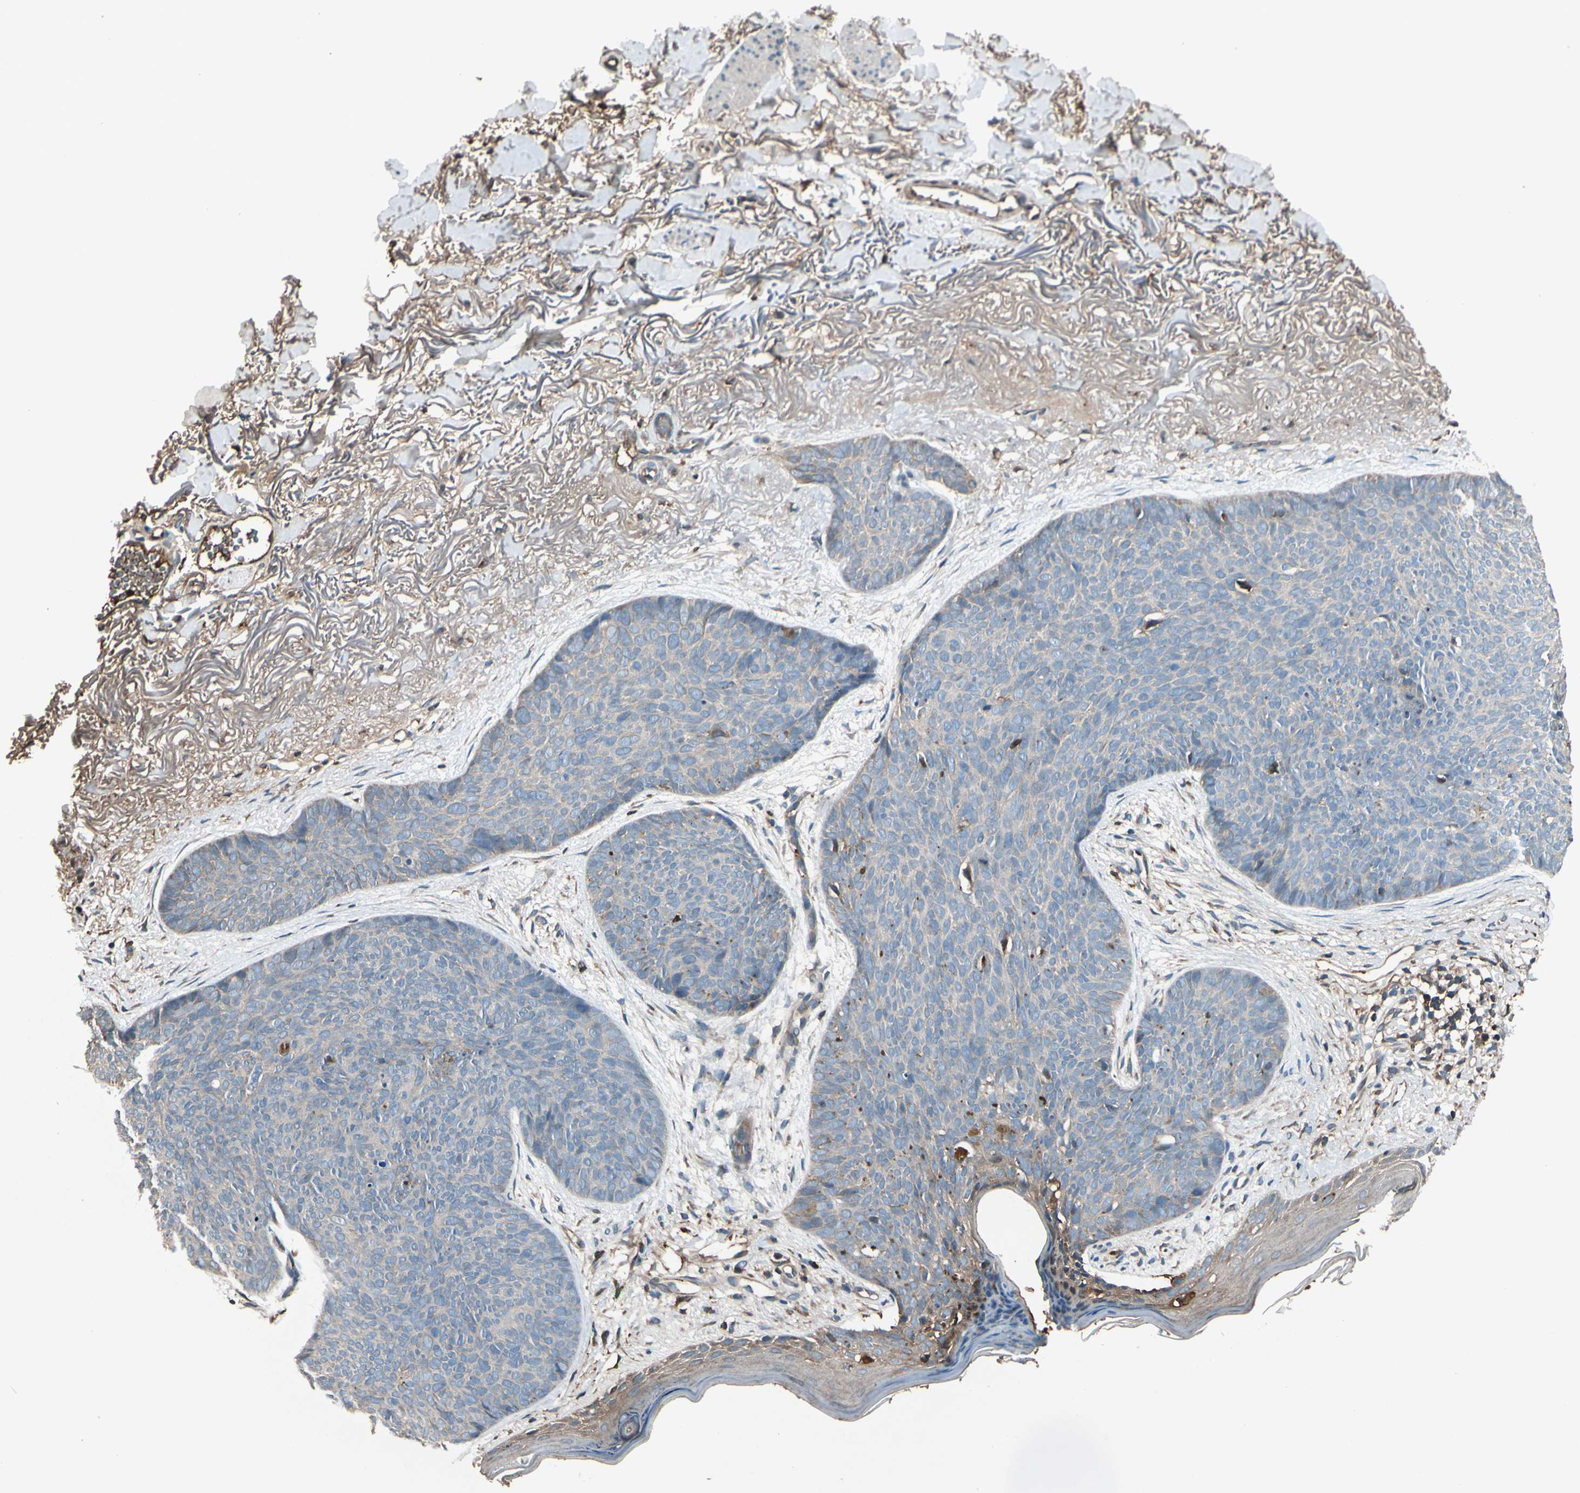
{"staining": {"intensity": "weak", "quantity": "25%-75%", "location": "cytoplasmic/membranous"}, "tissue": "skin cancer", "cell_type": "Tumor cells", "image_type": "cancer", "snomed": [{"axis": "morphology", "description": "Normal tissue, NOS"}, {"axis": "morphology", "description": "Basal cell carcinoma"}, {"axis": "topography", "description": "Skin"}], "caption": "Weak cytoplasmic/membranous expression for a protein is identified in approximately 25%-75% of tumor cells of basal cell carcinoma (skin) using immunohistochemistry (IHC).", "gene": "STX11", "patient": {"sex": "female", "age": 70}}